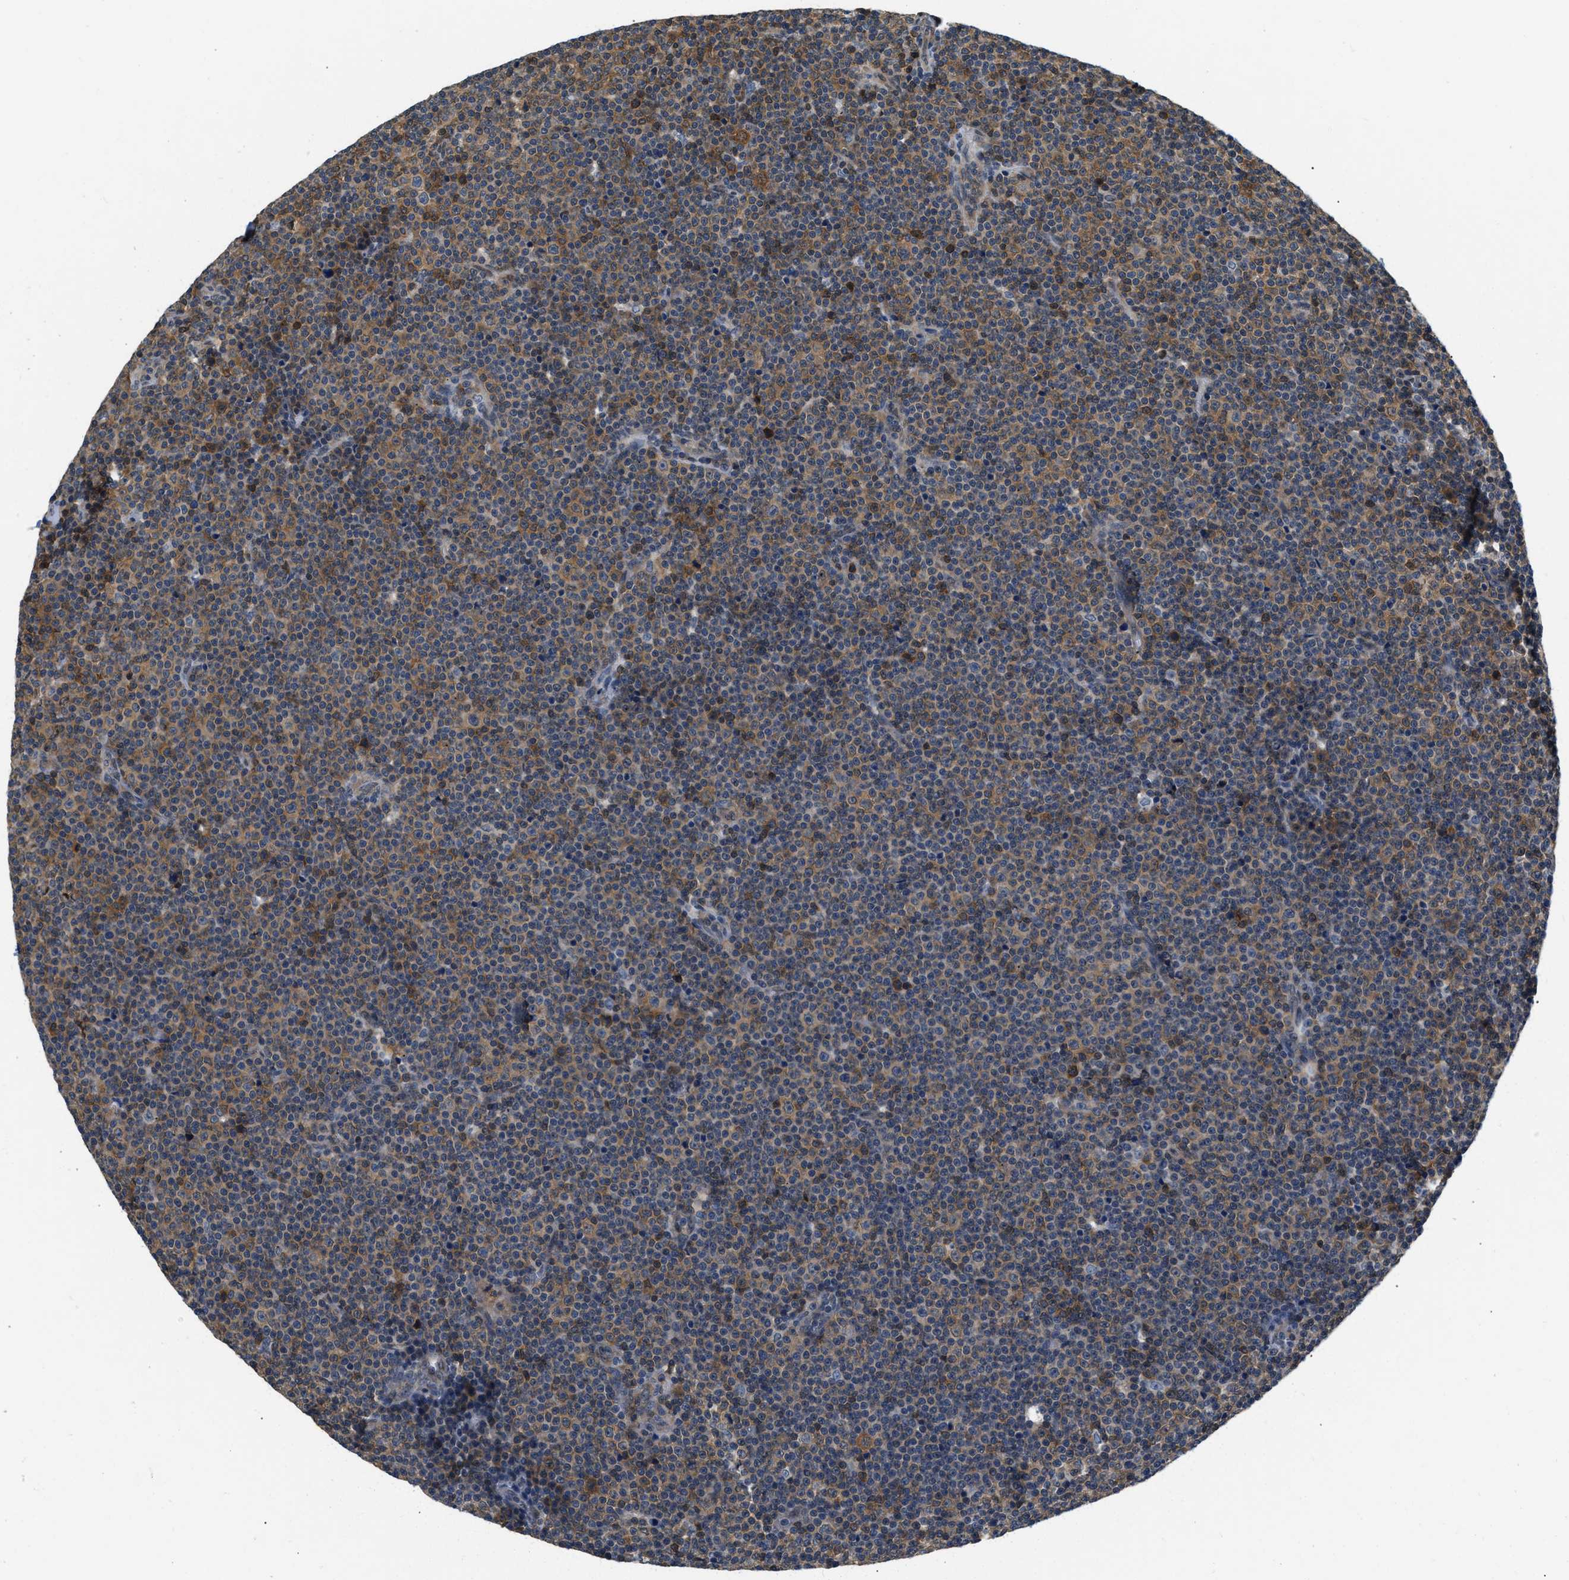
{"staining": {"intensity": "moderate", "quantity": "25%-75%", "location": "cytoplasmic/membranous"}, "tissue": "lymphoma", "cell_type": "Tumor cells", "image_type": "cancer", "snomed": [{"axis": "morphology", "description": "Malignant lymphoma, non-Hodgkin's type, Low grade"}, {"axis": "topography", "description": "Lymph node"}], "caption": "DAB (3,3'-diaminobenzidine) immunohistochemical staining of lymphoma reveals moderate cytoplasmic/membranous protein expression in about 25%-75% of tumor cells.", "gene": "EIF4EBP2", "patient": {"sex": "female", "age": 67}}